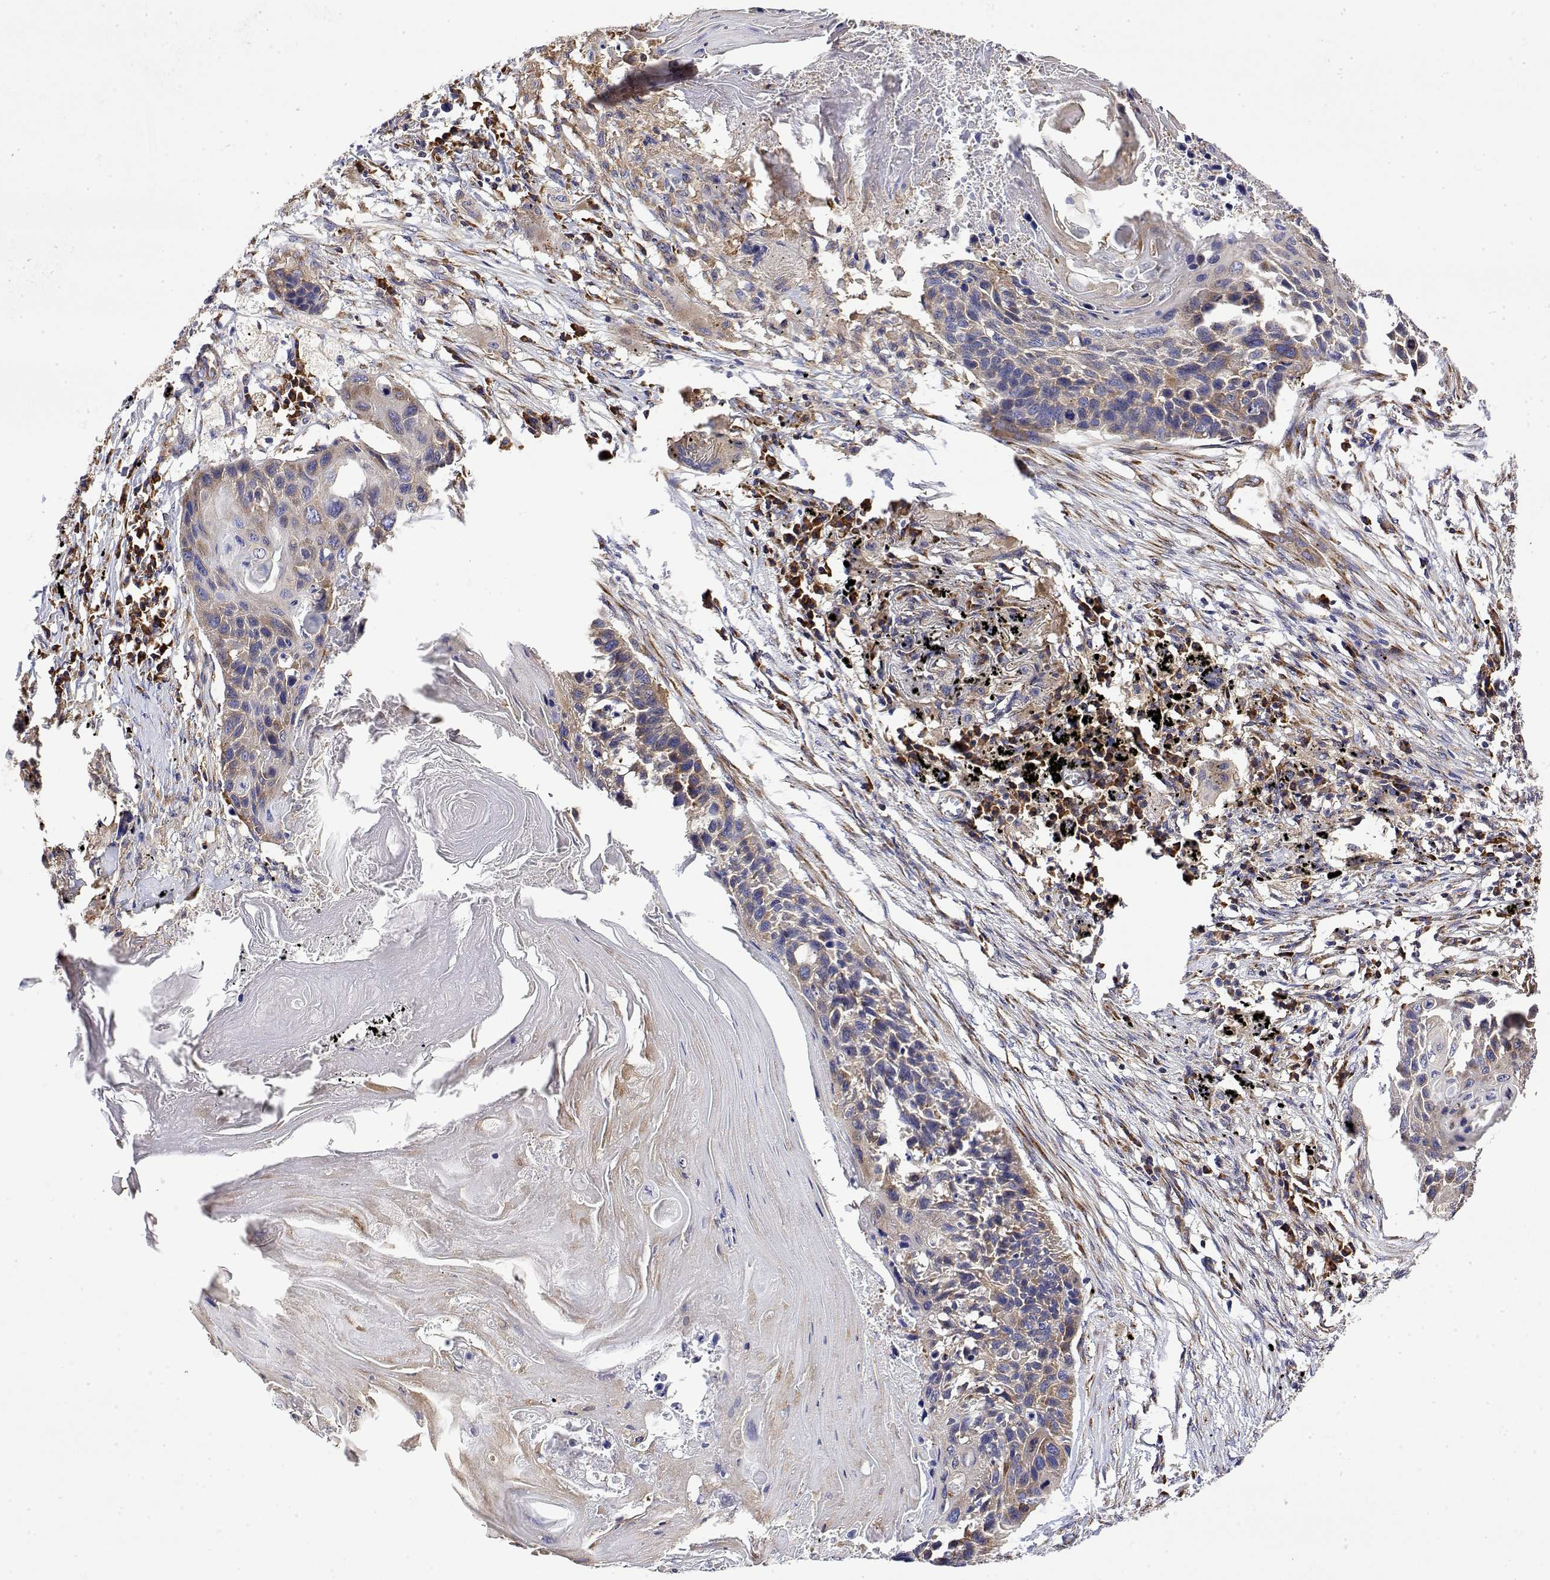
{"staining": {"intensity": "moderate", "quantity": "<25%", "location": "cytoplasmic/membranous"}, "tissue": "lung cancer", "cell_type": "Tumor cells", "image_type": "cancer", "snomed": [{"axis": "morphology", "description": "Squamous cell carcinoma, NOS"}, {"axis": "topography", "description": "Lung"}], "caption": "IHC of lung cancer demonstrates low levels of moderate cytoplasmic/membranous expression in about <25% of tumor cells. The protein of interest is shown in brown color, while the nuclei are stained blue.", "gene": "EEF1G", "patient": {"sex": "male", "age": 78}}